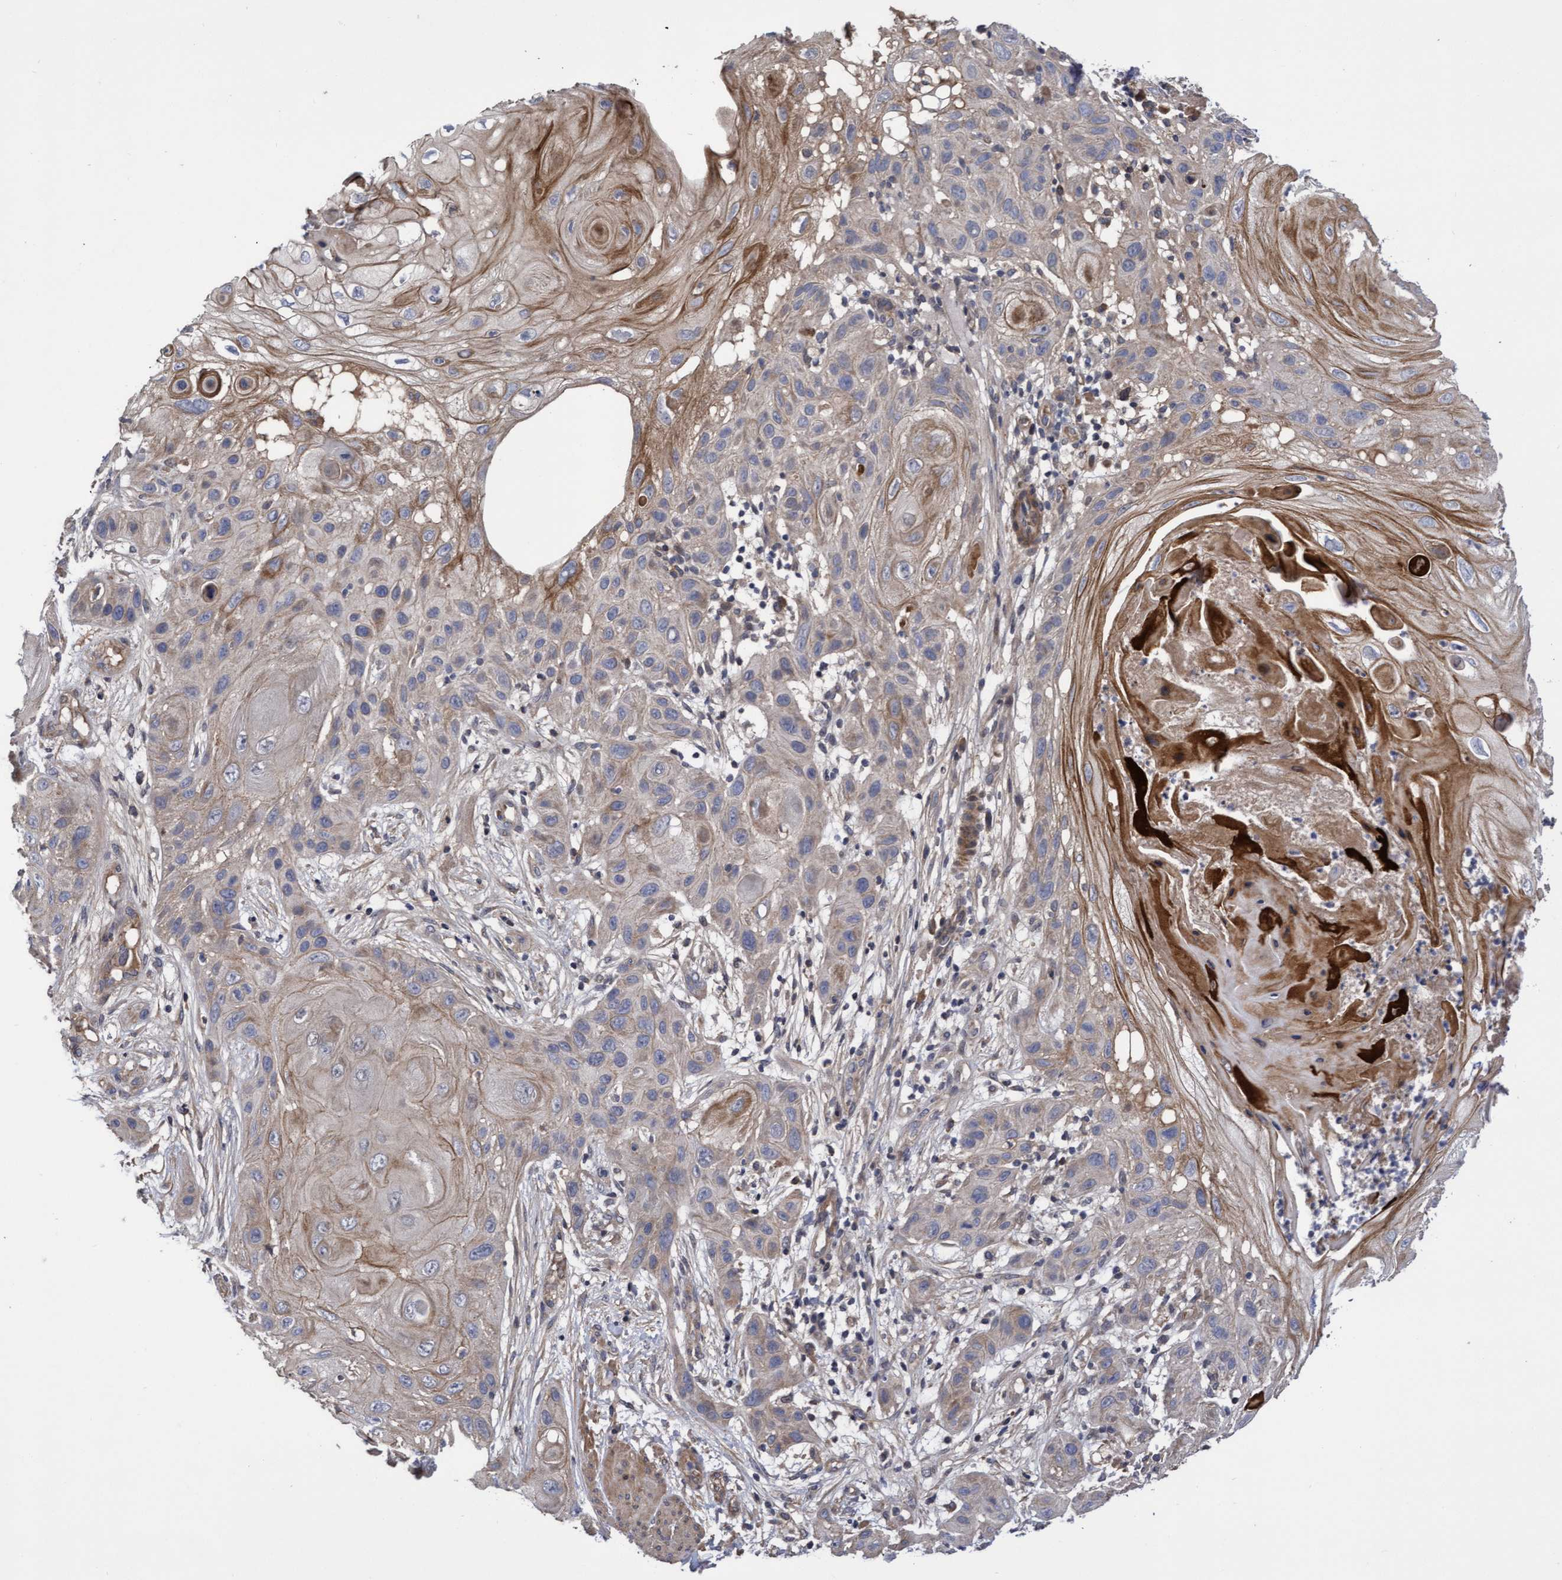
{"staining": {"intensity": "moderate", "quantity": "<25%", "location": "cytoplasmic/membranous"}, "tissue": "skin cancer", "cell_type": "Tumor cells", "image_type": "cancer", "snomed": [{"axis": "morphology", "description": "Squamous cell carcinoma, NOS"}, {"axis": "topography", "description": "Skin"}], "caption": "Tumor cells show moderate cytoplasmic/membranous staining in about <25% of cells in skin cancer.", "gene": "COBL", "patient": {"sex": "female", "age": 96}}